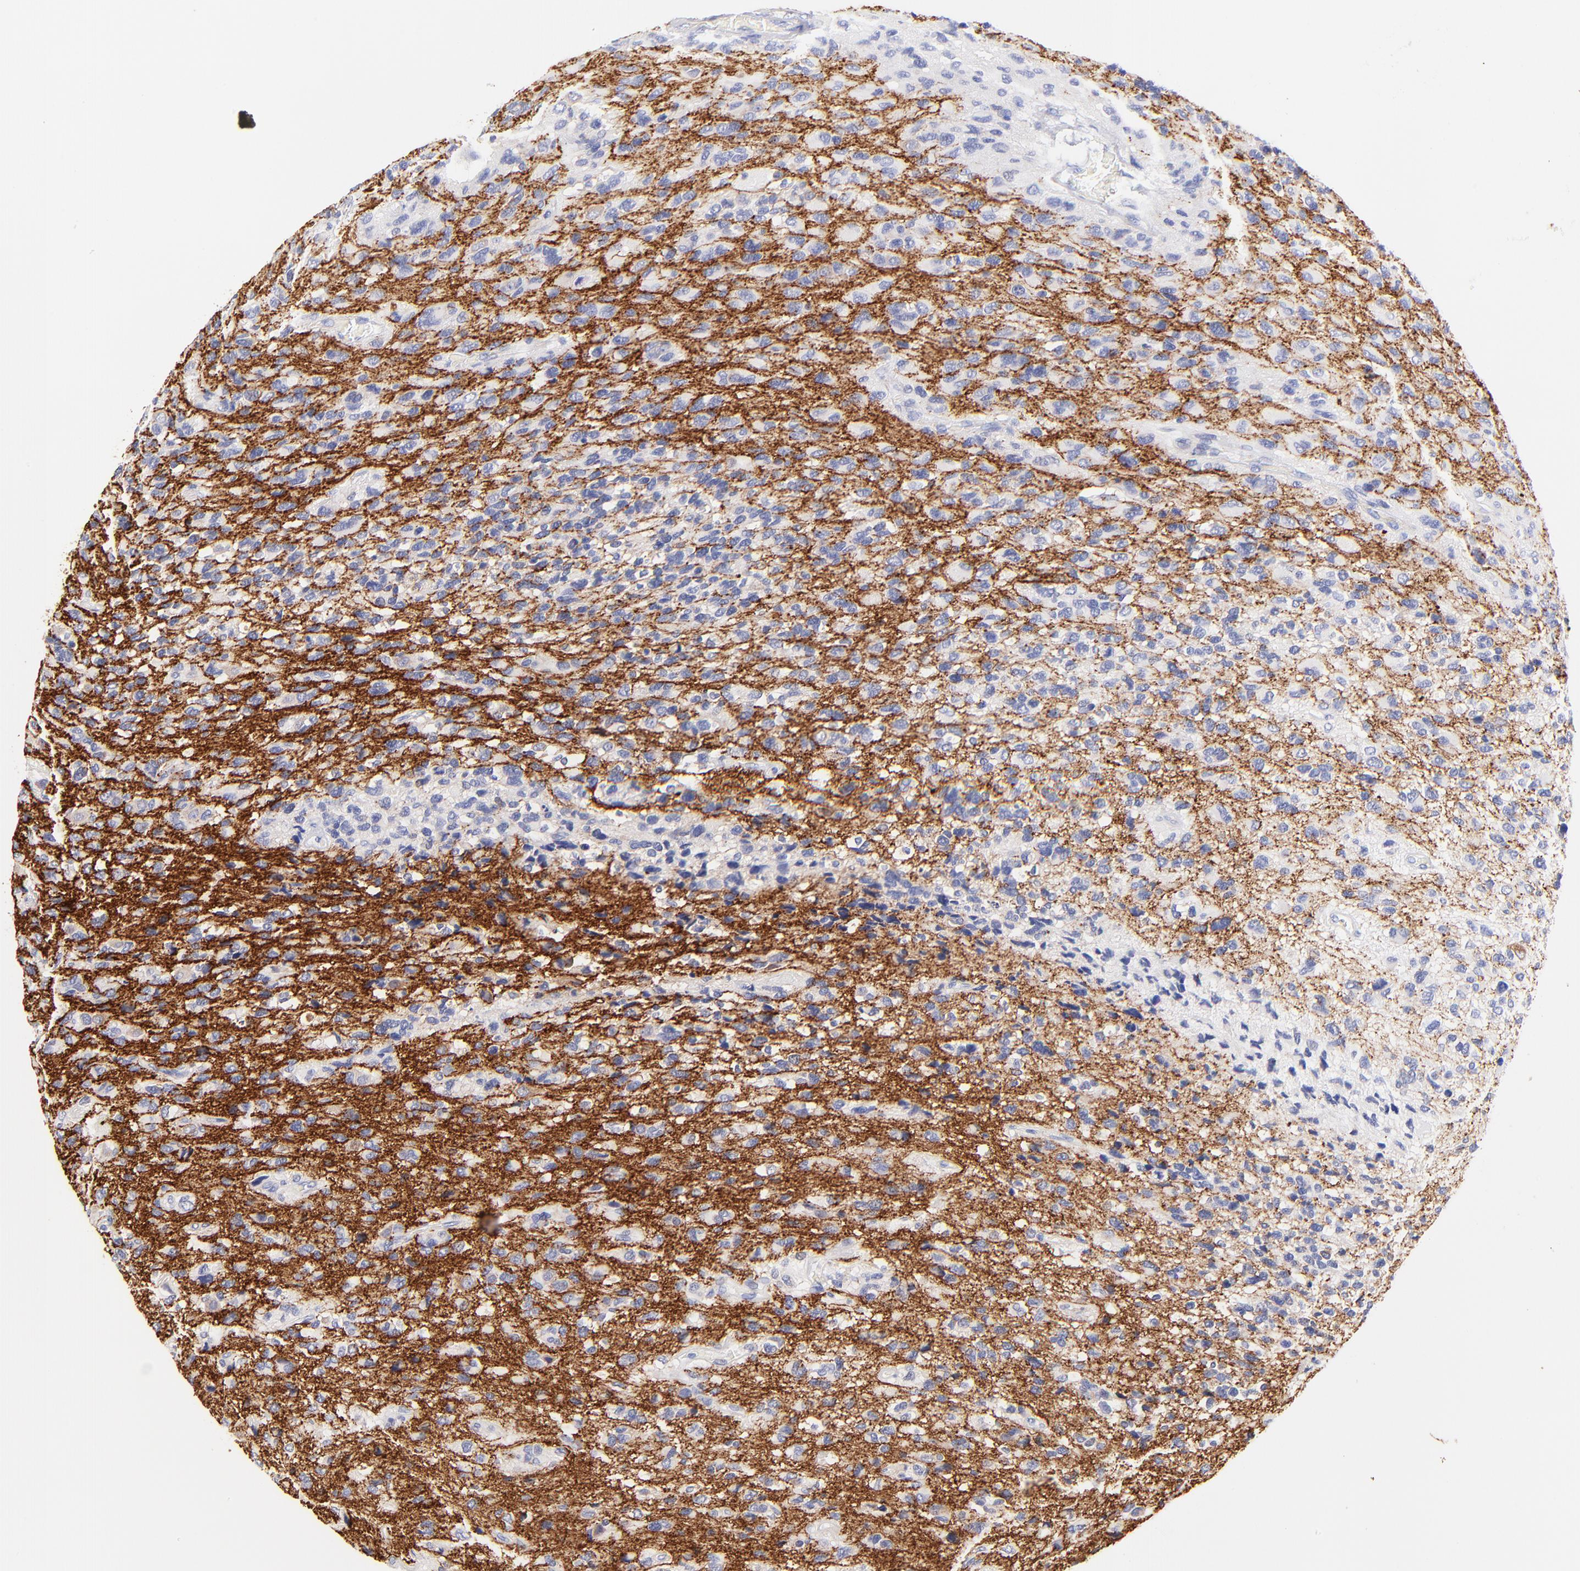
{"staining": {"intensity": "negative", "quantity": "none", "location": "none"}, "tissue": "glioma", "cell_type": "Tumor cells", "image_type": "cancer", "snomed": [{"axis": "morphology", "description": "Glioma, malignant, High grade"}, {"axis": "topography", "description": "Brain"}], "caption": "Immunohistochemistry (IHC) of malignant glioma (high-grade) shows no expression in tumor cells. (DAB IHC, high magnification).", "gene": "RAB3A", "patient": {"sex": "male", "age": 69}}